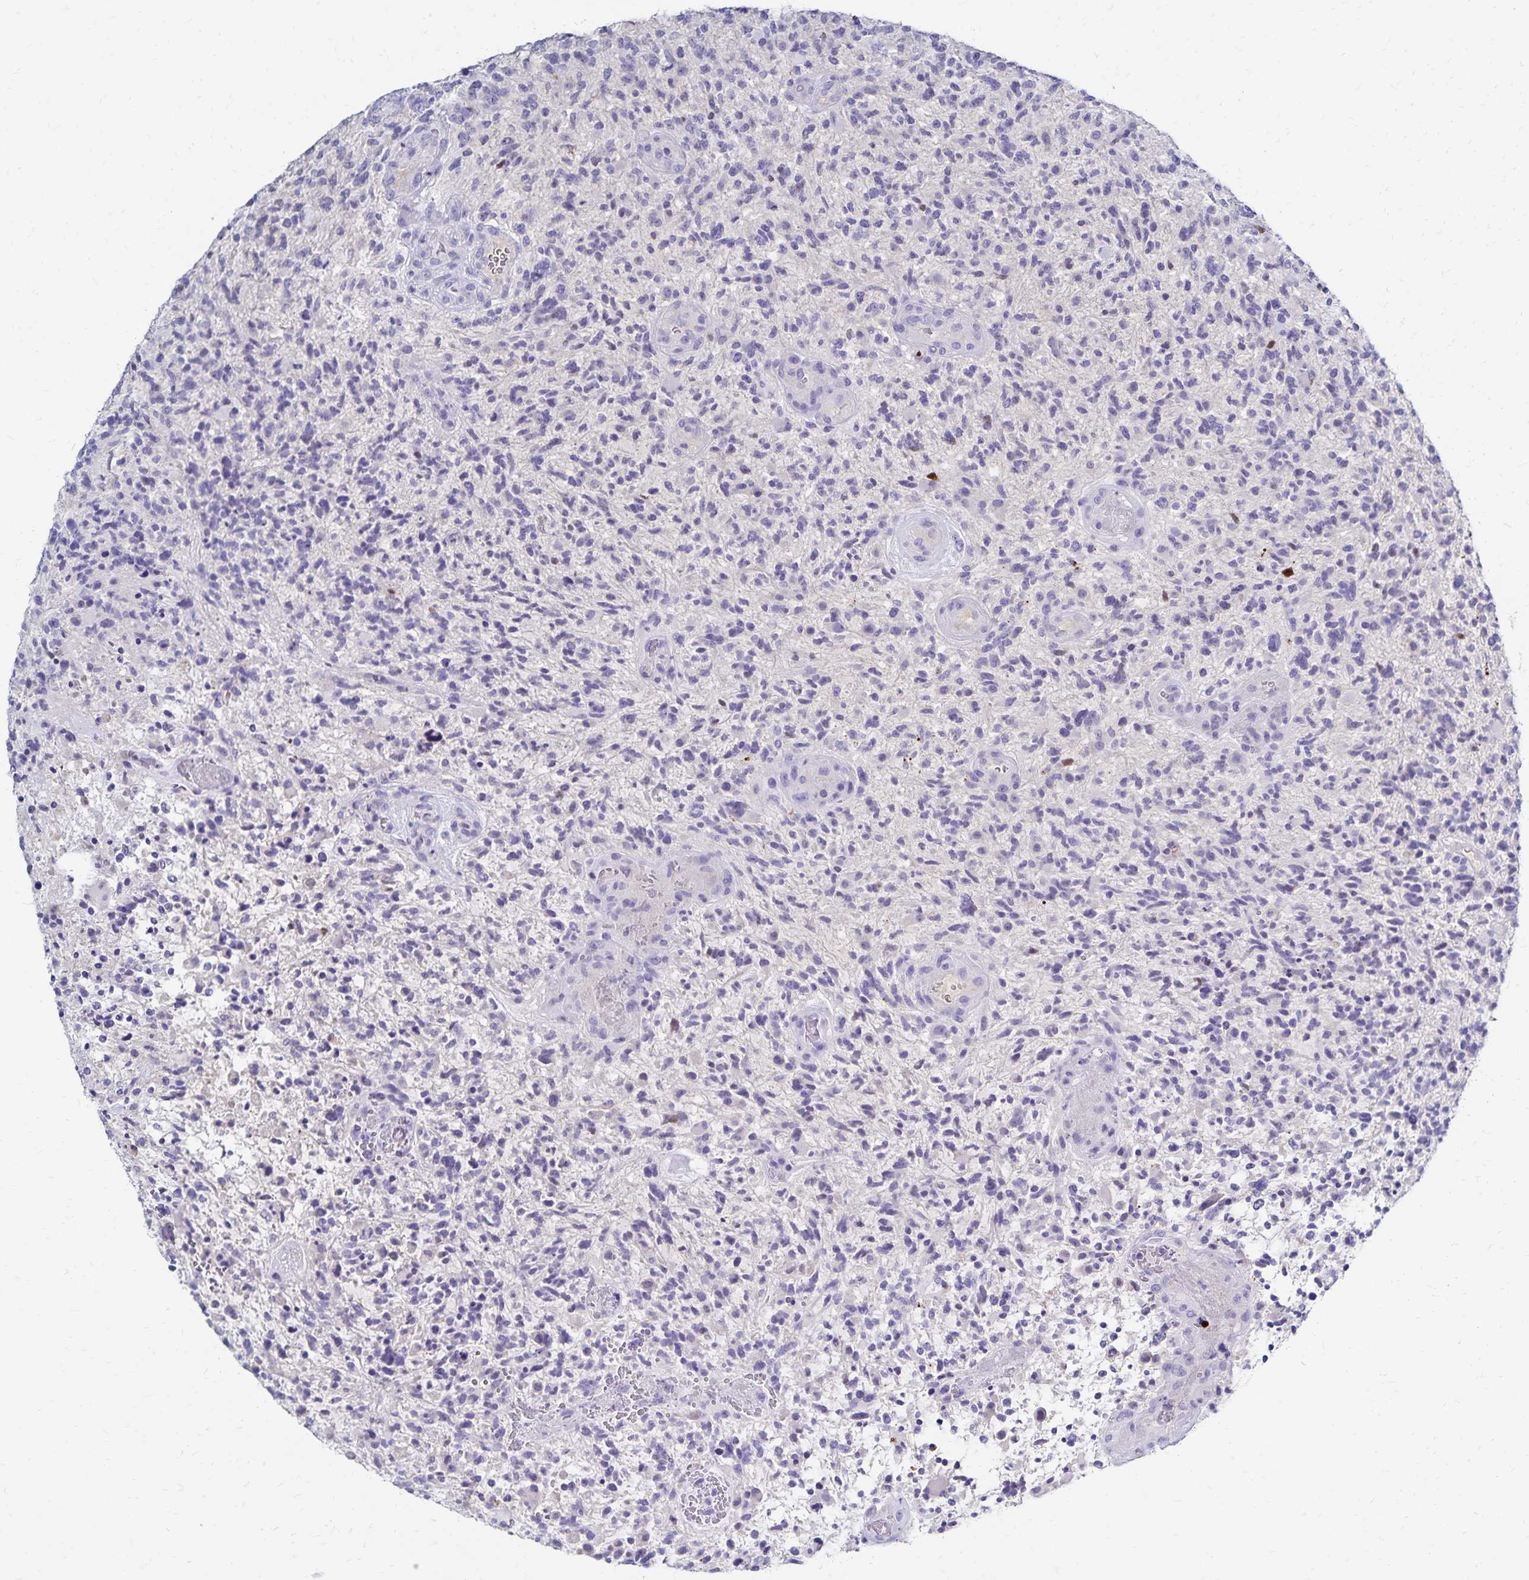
{"staining": {"intensity": "negative", "quantity": "none", "location": "none"}, "tissue": "glioma", "cell_type": "Tumor cells", "image_type": "cancer", "snomed": [{"axis": "morphology", "description": "Glioma, malignant, High grade"}, {"axis": "topography", "description": "Brain"}], "caption": "High-grade glioma (malignant) was stained to show a protein in brown. There is no significant expression in tumor cells.", "gene": "PAX5", "patient": {"sex": "female", "age": 71}}